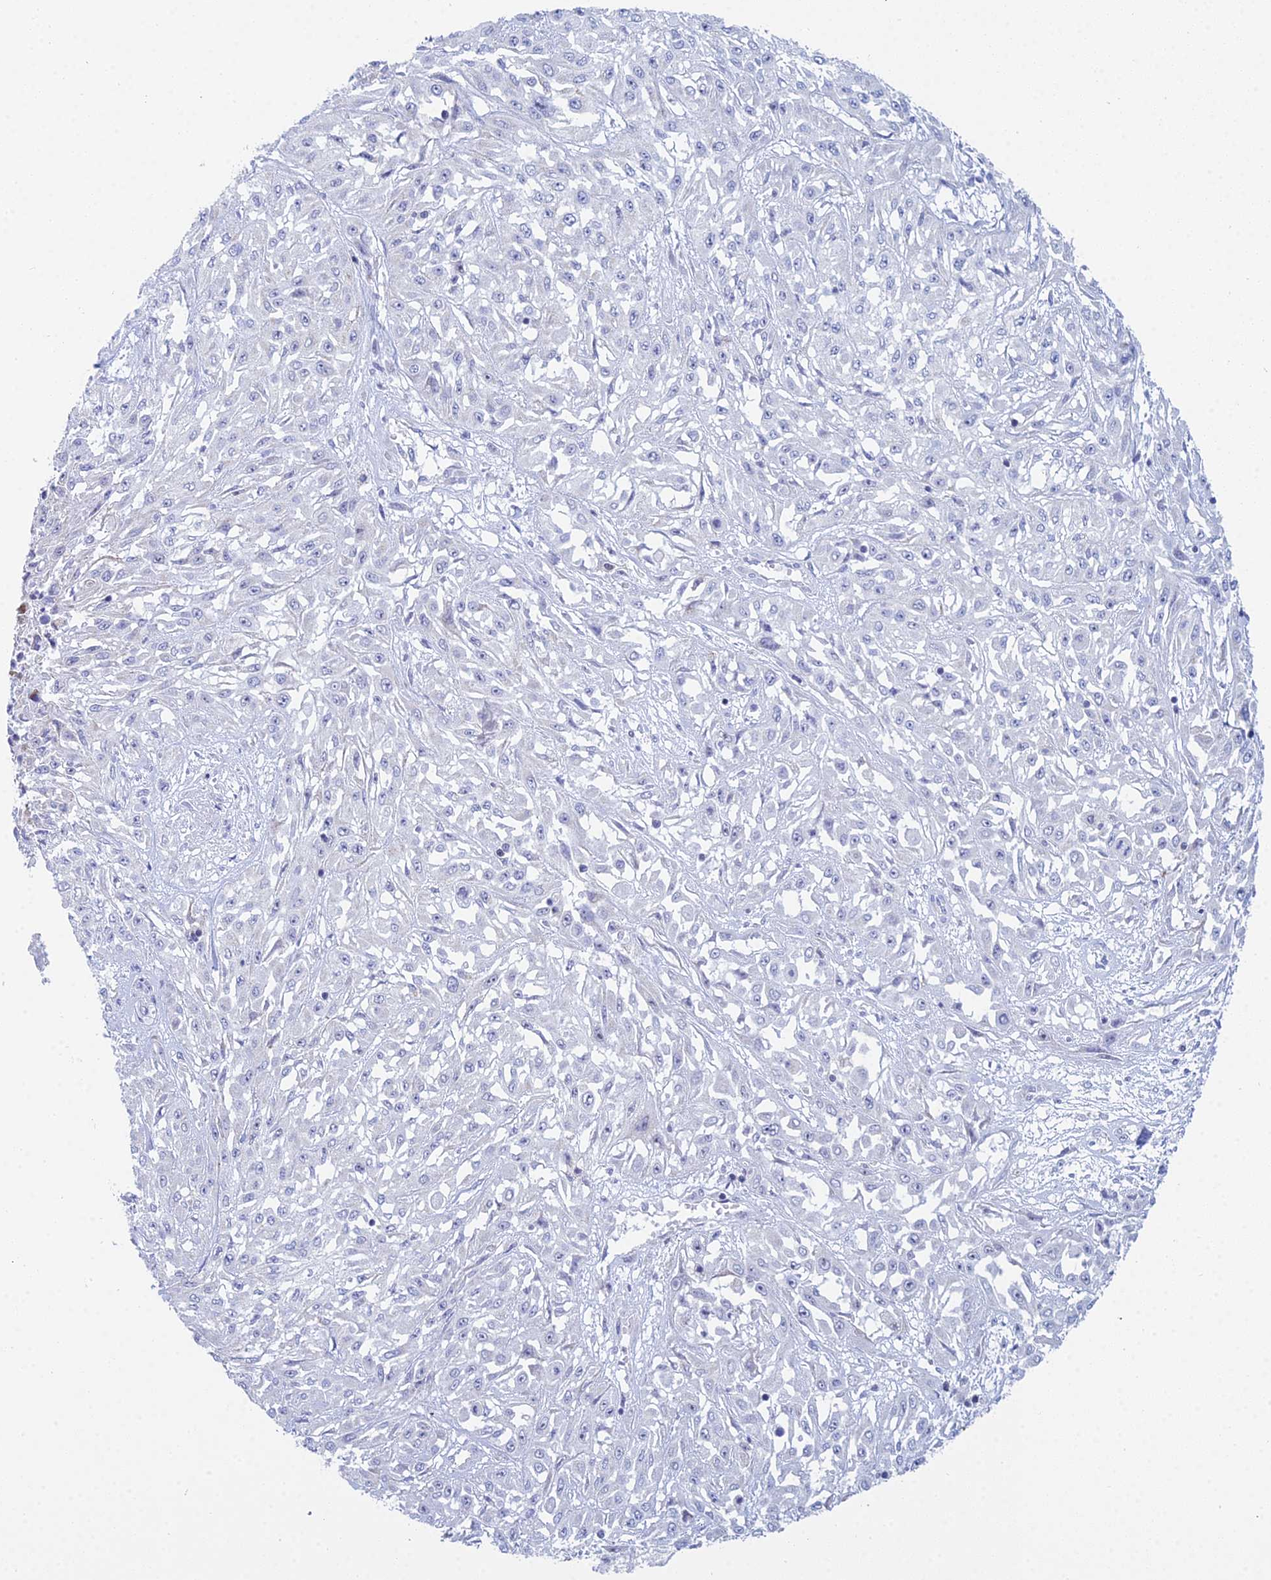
{"staining": {"intensity": "negative", "quantity": "none", "location": "none"}, "tissue": "skin cancer", "cell_type": "Tumor cells", "image_type": "cancer", "snomed": [{"axis": "morphology", "description": "Squamous cell carcinoma, NOS"}, {"axis": "morphology", "description": "Squamous cell carcinoma, metastatic, NOS"}, {"axis": "topography", "description": "Skin"}, {"axis": "topography", "description": "Lymph node"}], "caption": "This is an IHC micrograph of human skin cancer. There is no positivity in tumor cells.", "gene": "PRR13", "patient": {"sex": "male", "age": 75}}